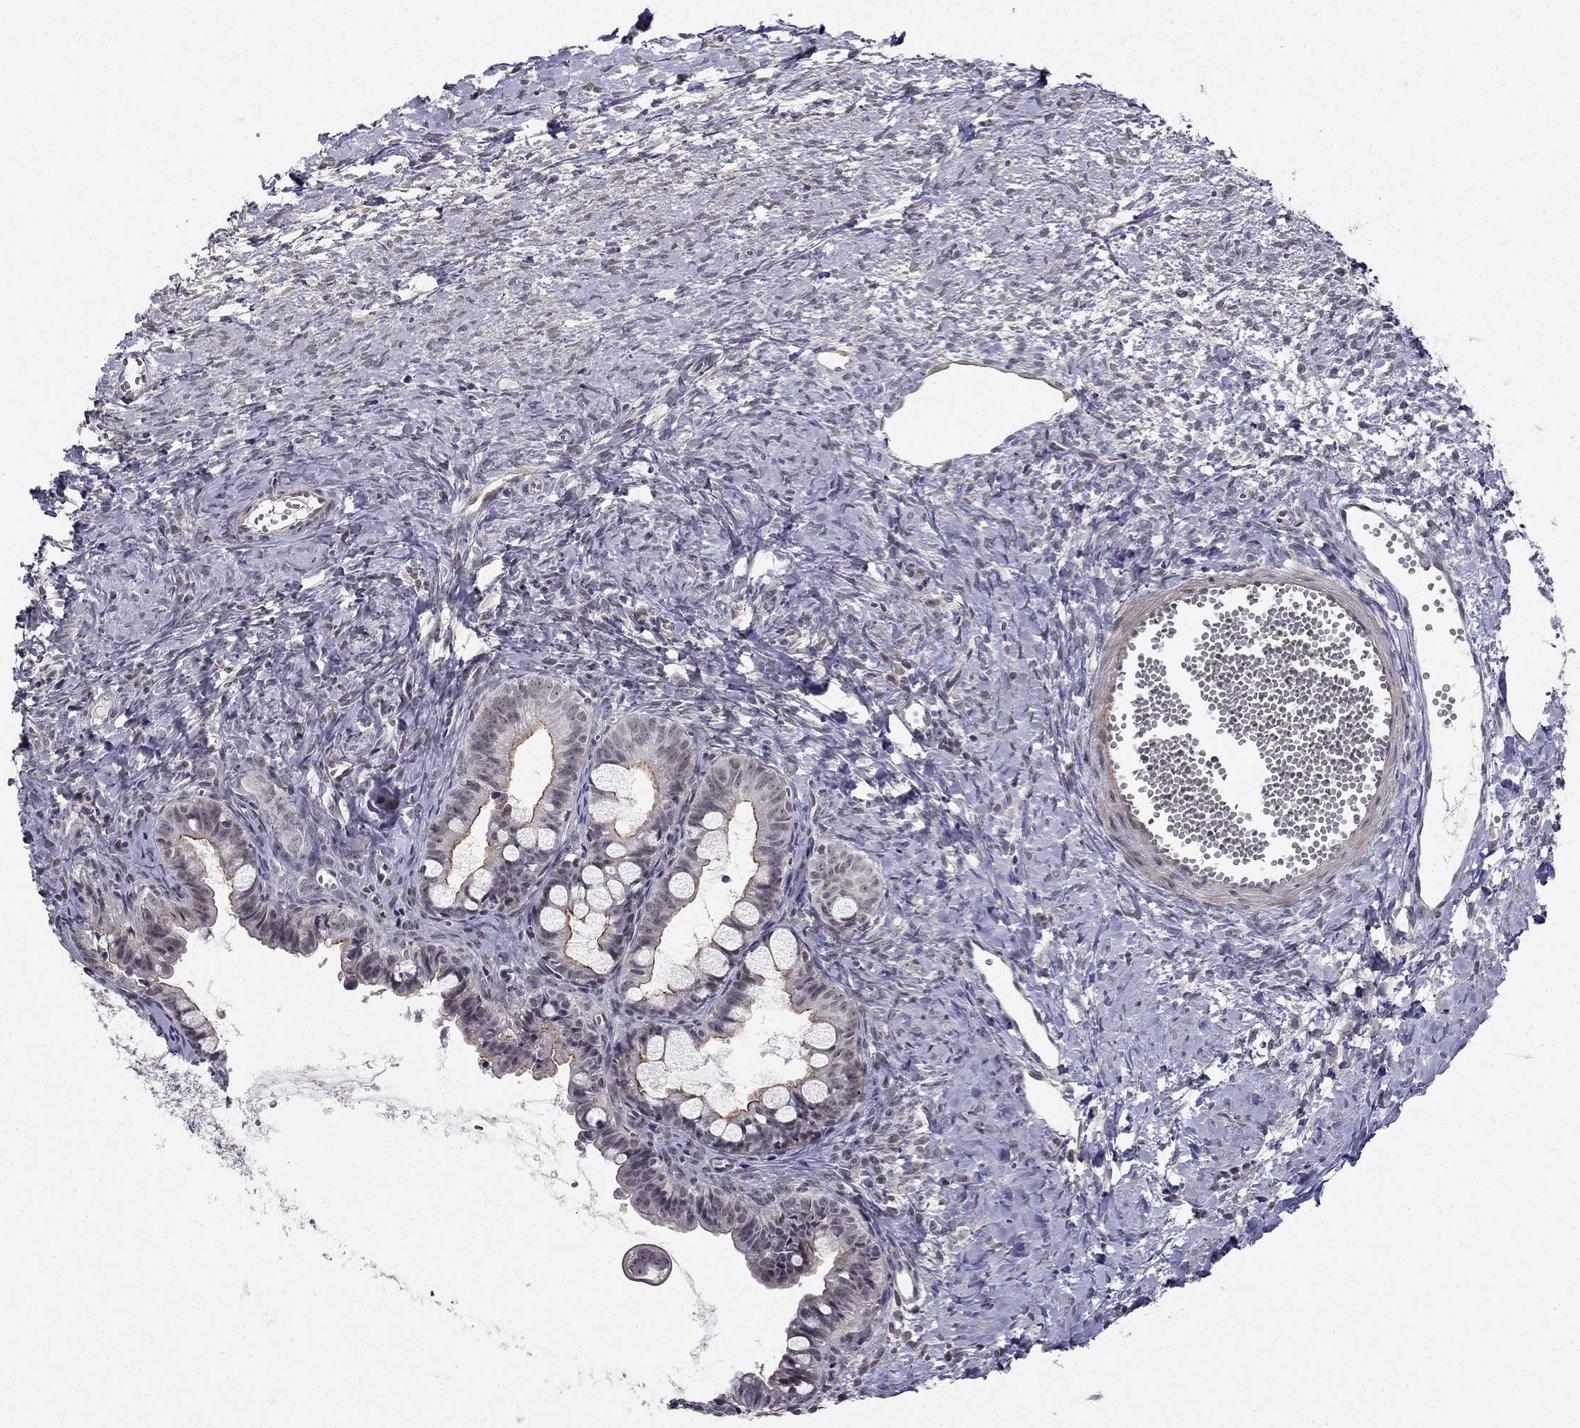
{"staining": {"intensity": "moderate", "quantity": "25%-75%", "location": "cytoplasmic/membranous"}, "tissue": "ovarian cancer", "cell_type": "Tumor cells", "image_type": "cancer", "snomed": [{"axis": "morphology", "description": "Cystadenocarcinoma, mucinous, NOS"}, {"axis": "topography", "description": "Ovary"}], "caption": "Human ovarian cancer stained with a protein marker reveals moderate staining in tumor cells.", "gene": "CHST8", "patient": {"sex": "female", "age": 63}}